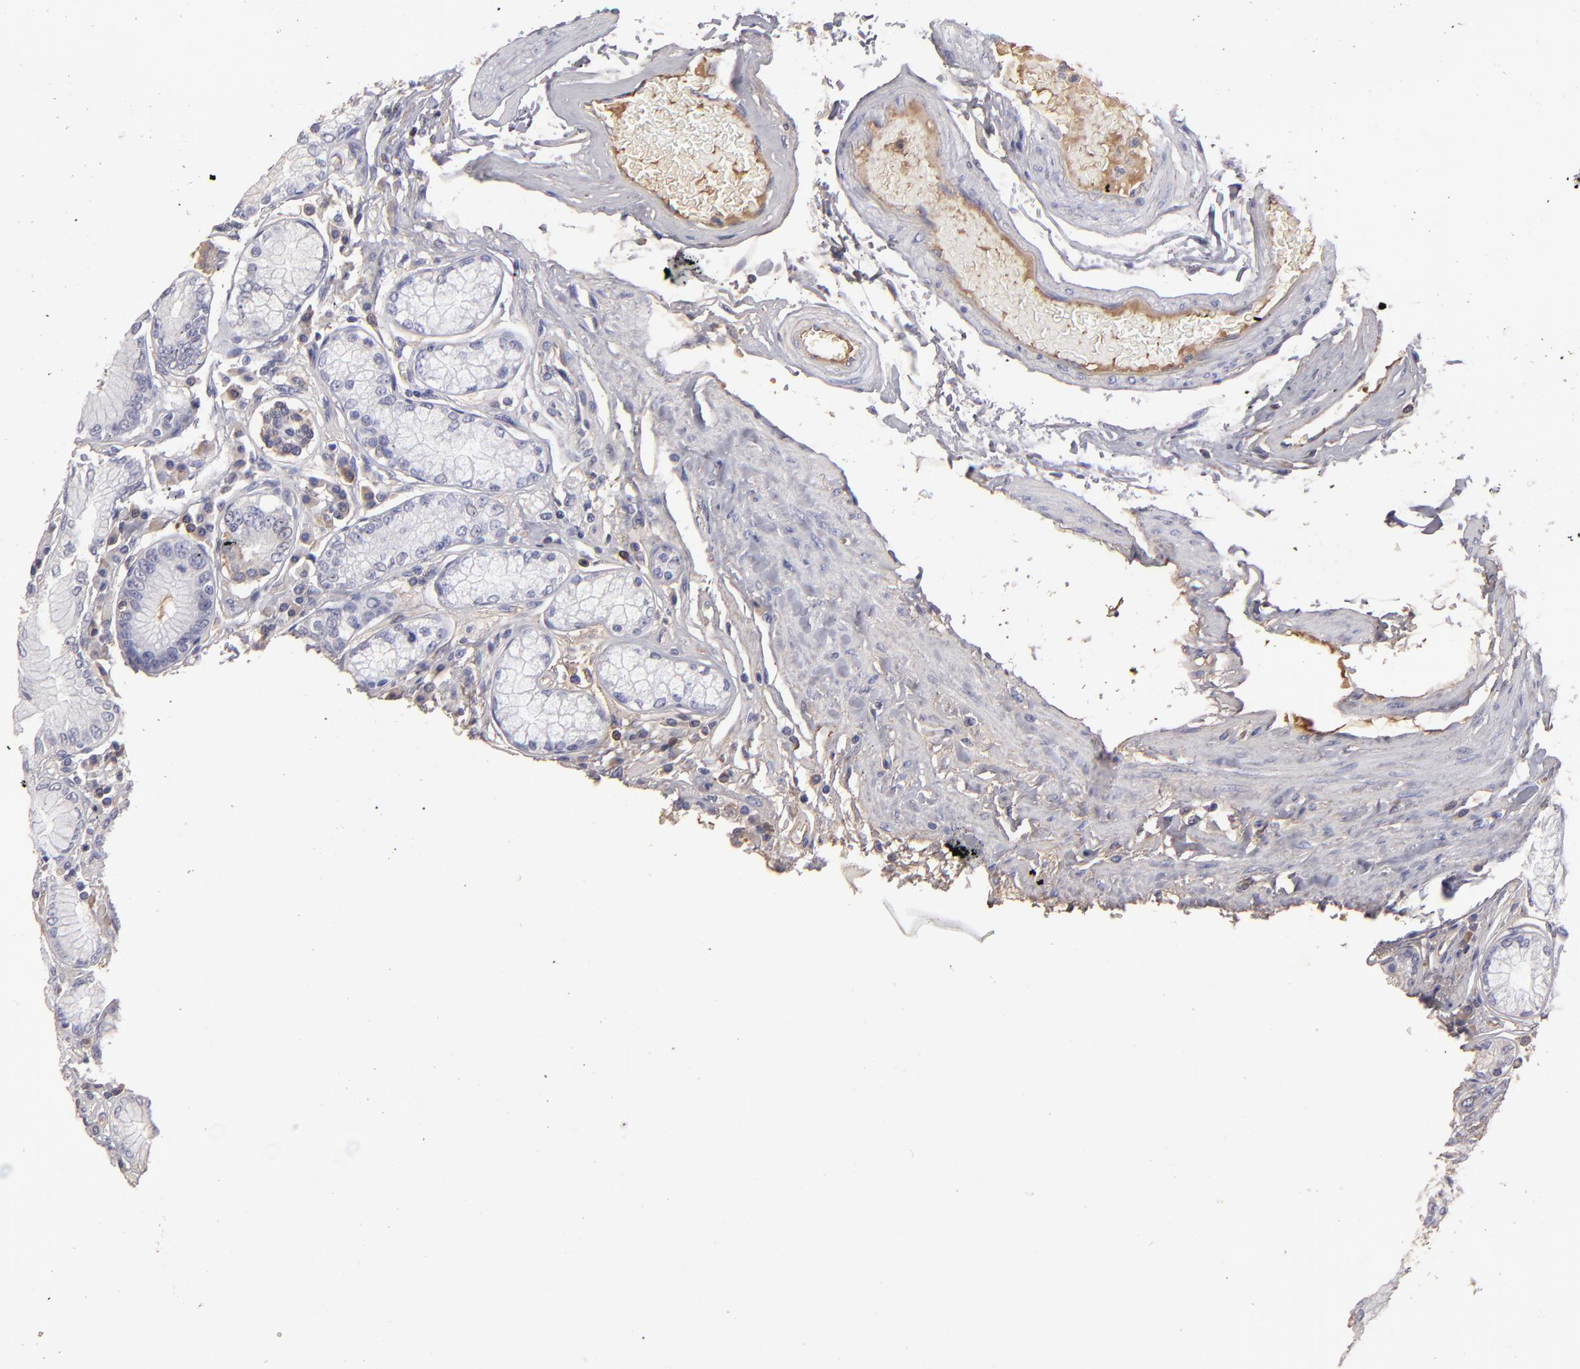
{"staining": {"intensity": "negative", "quantity": "none", "location": "none"}, "tissue": "stomach", "cell_type": "Glandular cells", "image_type": "normal", "snomed": [{"axis": "morphology", "description": "Normal tissue, NOS"}, {"axis": "morphology", "description": "Adenocarcinoma, NOS"}, {"axis": "topography", "description": "Stomach, lower"}], "caption": "Benign stomach was stained to show a protein in brown. There is no significant staining in glandular cells.", "gene": "ABCC4", "patient": {"sex": "female", "age": 76}}